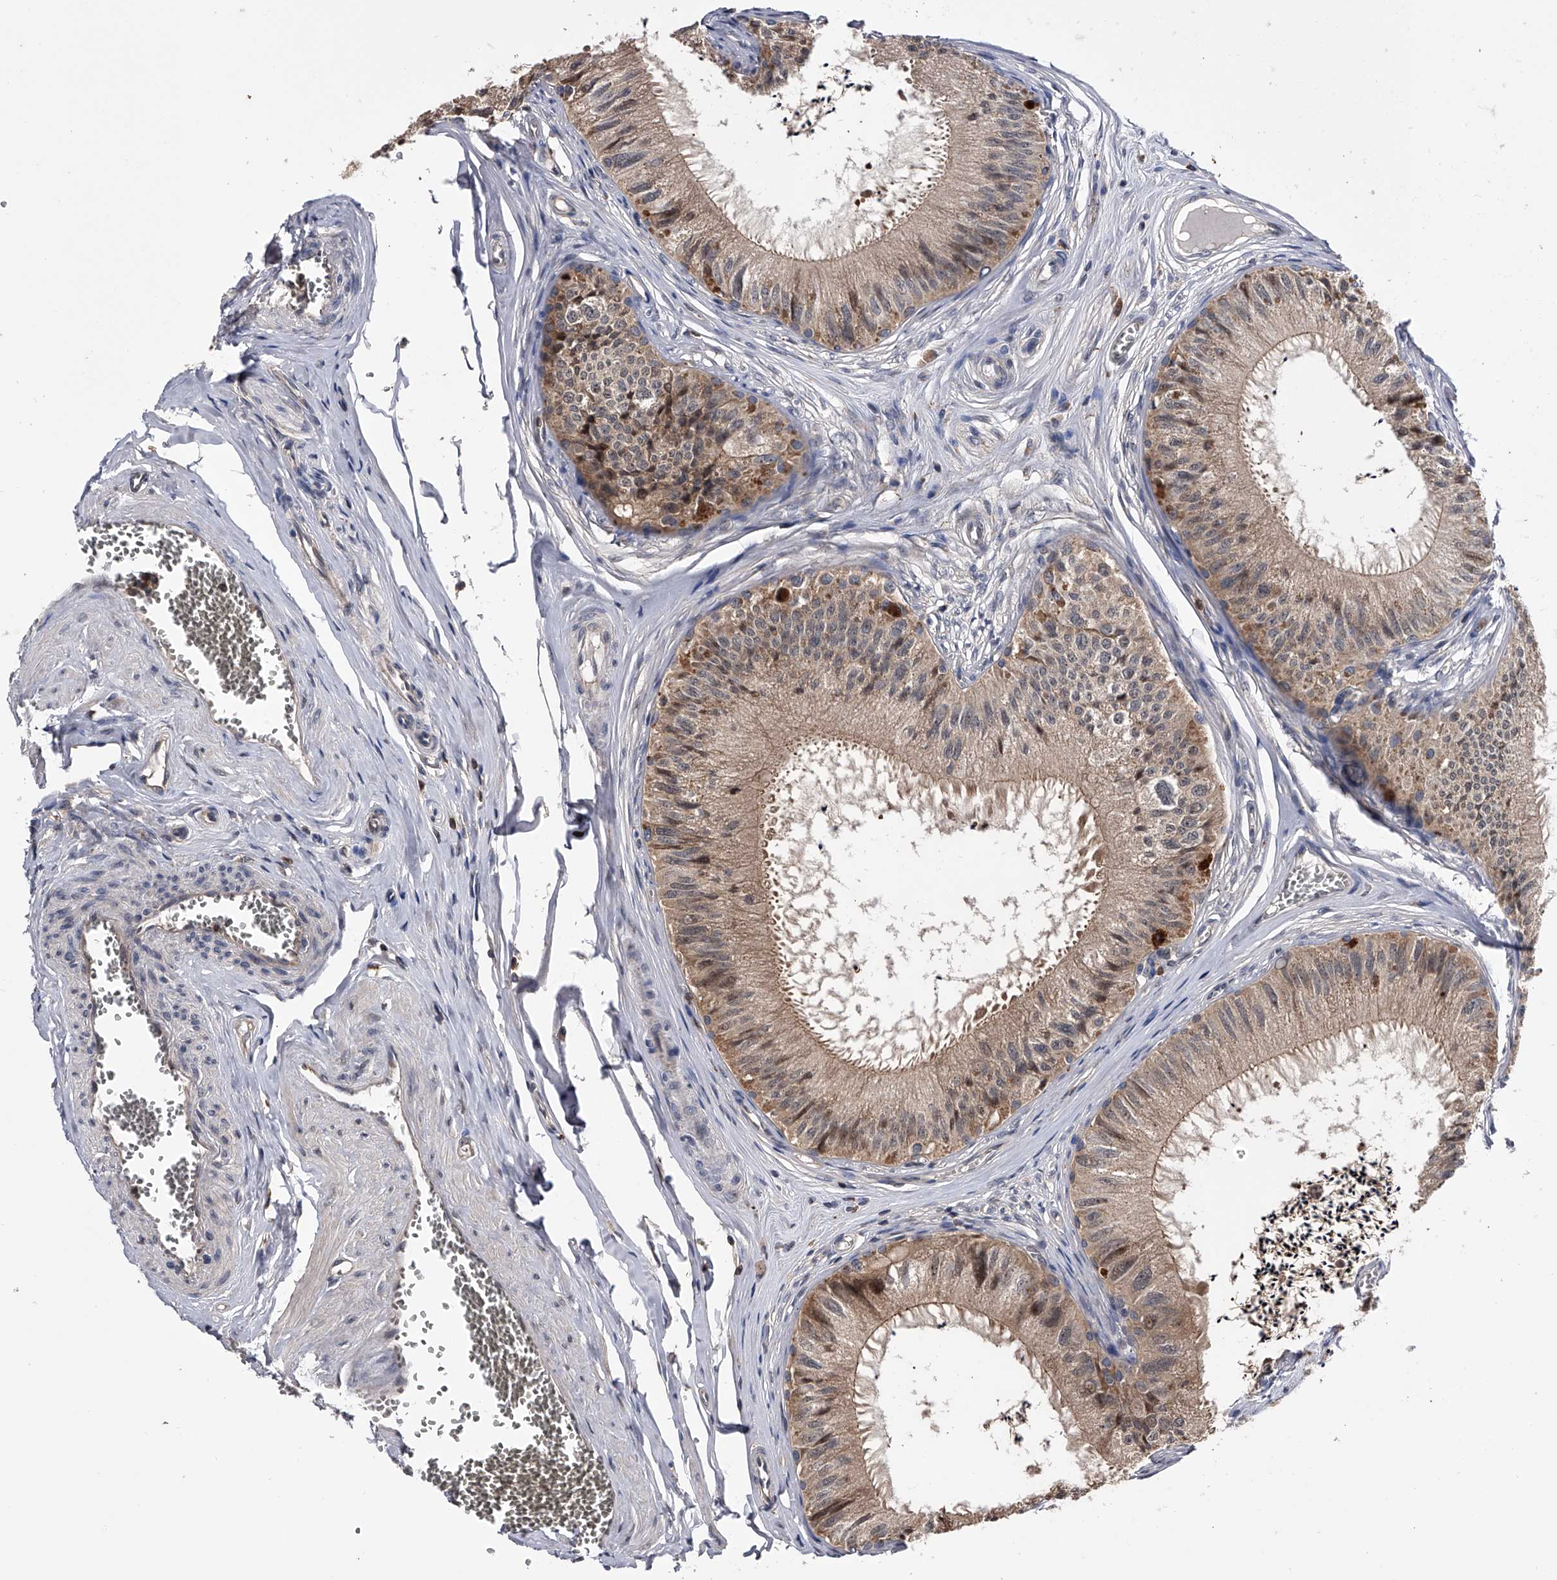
{"staining": {"intensity": "moderate", "quantity": ">75%", "location": "cytoplasmic/membranous"}, "tissue": "epididymis", "cell_type": "Glandular cells", "image_type": "normal", "snomed": [{"axis": "morphology", "description": "Normal tissue, NOS"}, {"axis": "topography", "description": "Epididymis"}], "caption": "Moderate cytoplasmic/membranous protein expression is identified in approximately >75% of glandular cells in epididymis. (brown staining indicates protein expression, while blue staining denotes nuclei).", "gene": "PAN3", "patient": {"sex": "male", "age": 79}}